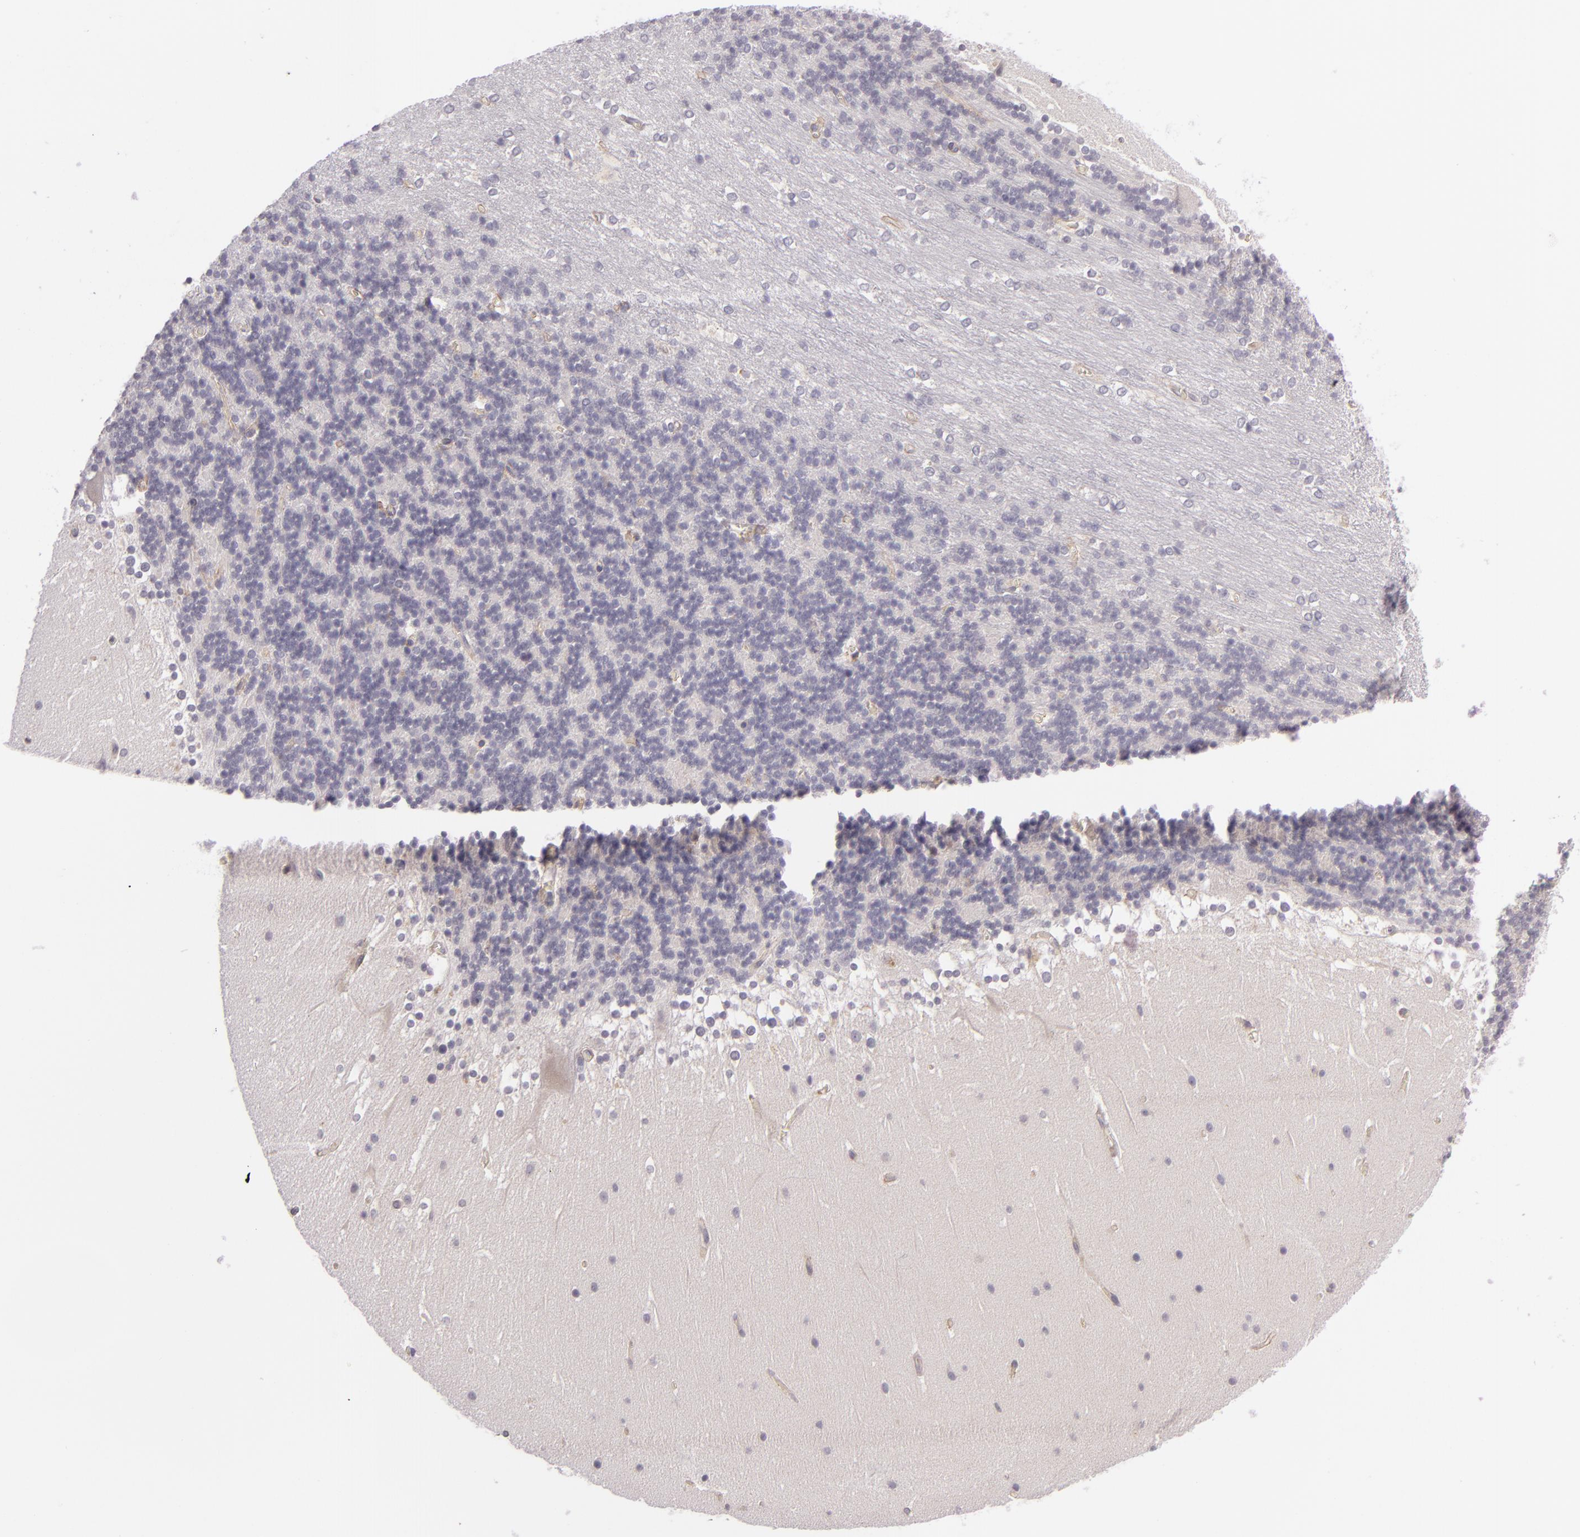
{"staining": {"intensity": "negative", "quantity": "none", "location": "none"}, "tissue": "cerebellum", "cell_type": "Cells in granular layer", "image_type": "normal", "snomed": [{"axis": "morphology", "description": "Normal tissue, NOS"}, {"axis": "topography", "description": "Cerebellum"}], "caption": "Immunohistochemistry image of normal cerebellum: human cerebellum stained with DAB (3,3'-diaminobenzidine) demonstrates no significant protein staining in cells in granular layer.", "gene": "DAG1", "patient": {"sex": "female", "age": 19}}